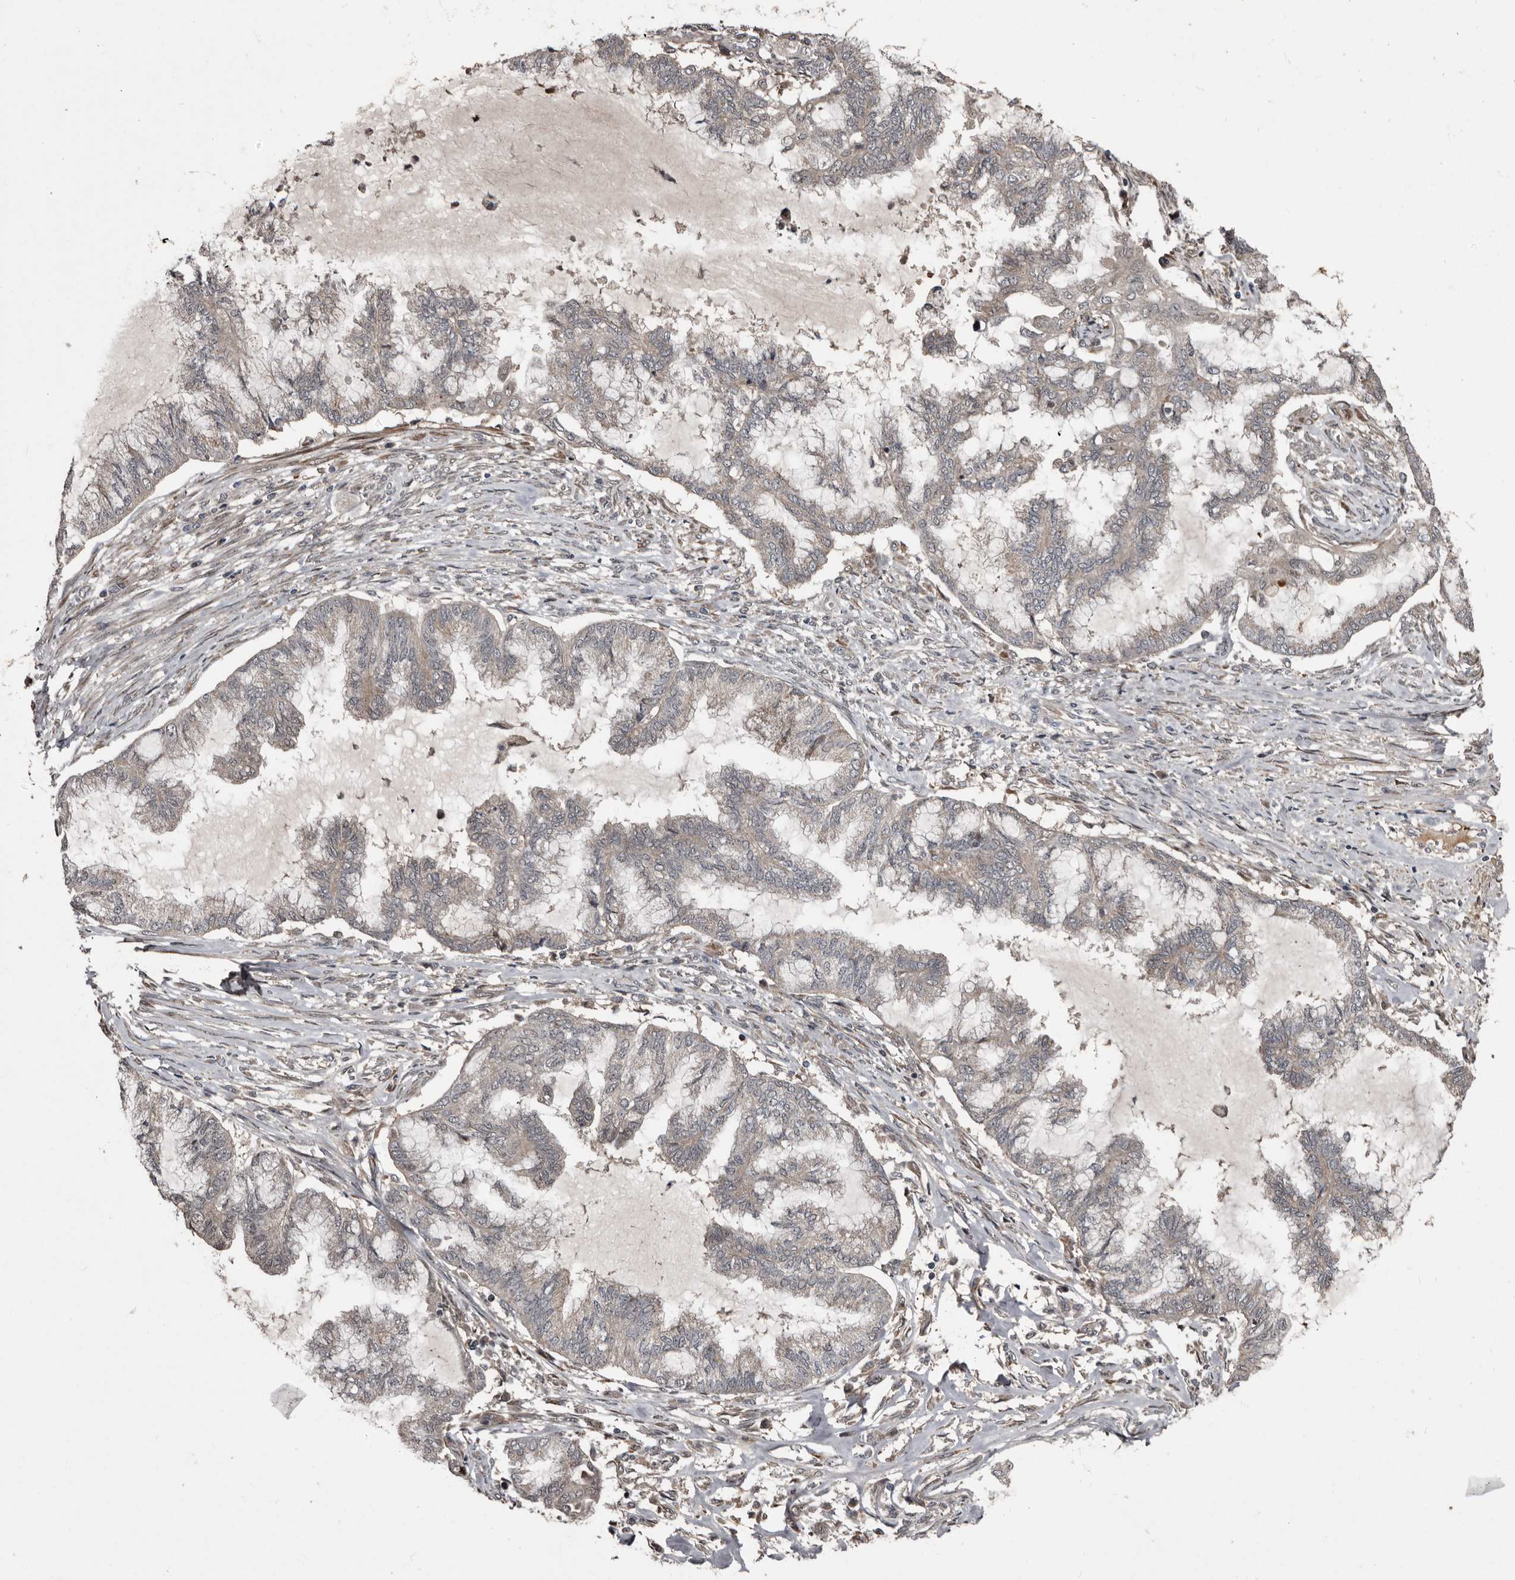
{"staining": {"intensity": "negative", "quantity": "none", "location": "none"}, "tissue": "endometrial cancer", "cell_type": "Tumor cells", "image_type": "cancer", "snomed": [{"axis": "morphology", "description": "Adenocarcinoma, NOS"}, {"axis": "topography", "description": "Endometrium"}], "caption": "High magnification brightfield microscopy of endometrial adenocarcinoma stained with DAB (3,3'-diaminobenzidine) (brown) and counterstained with hematoxylin (blue): tumor cells show no significant staining.", "gene": "SERTAD4", "patient": {"sex": "female", "age": 86}}